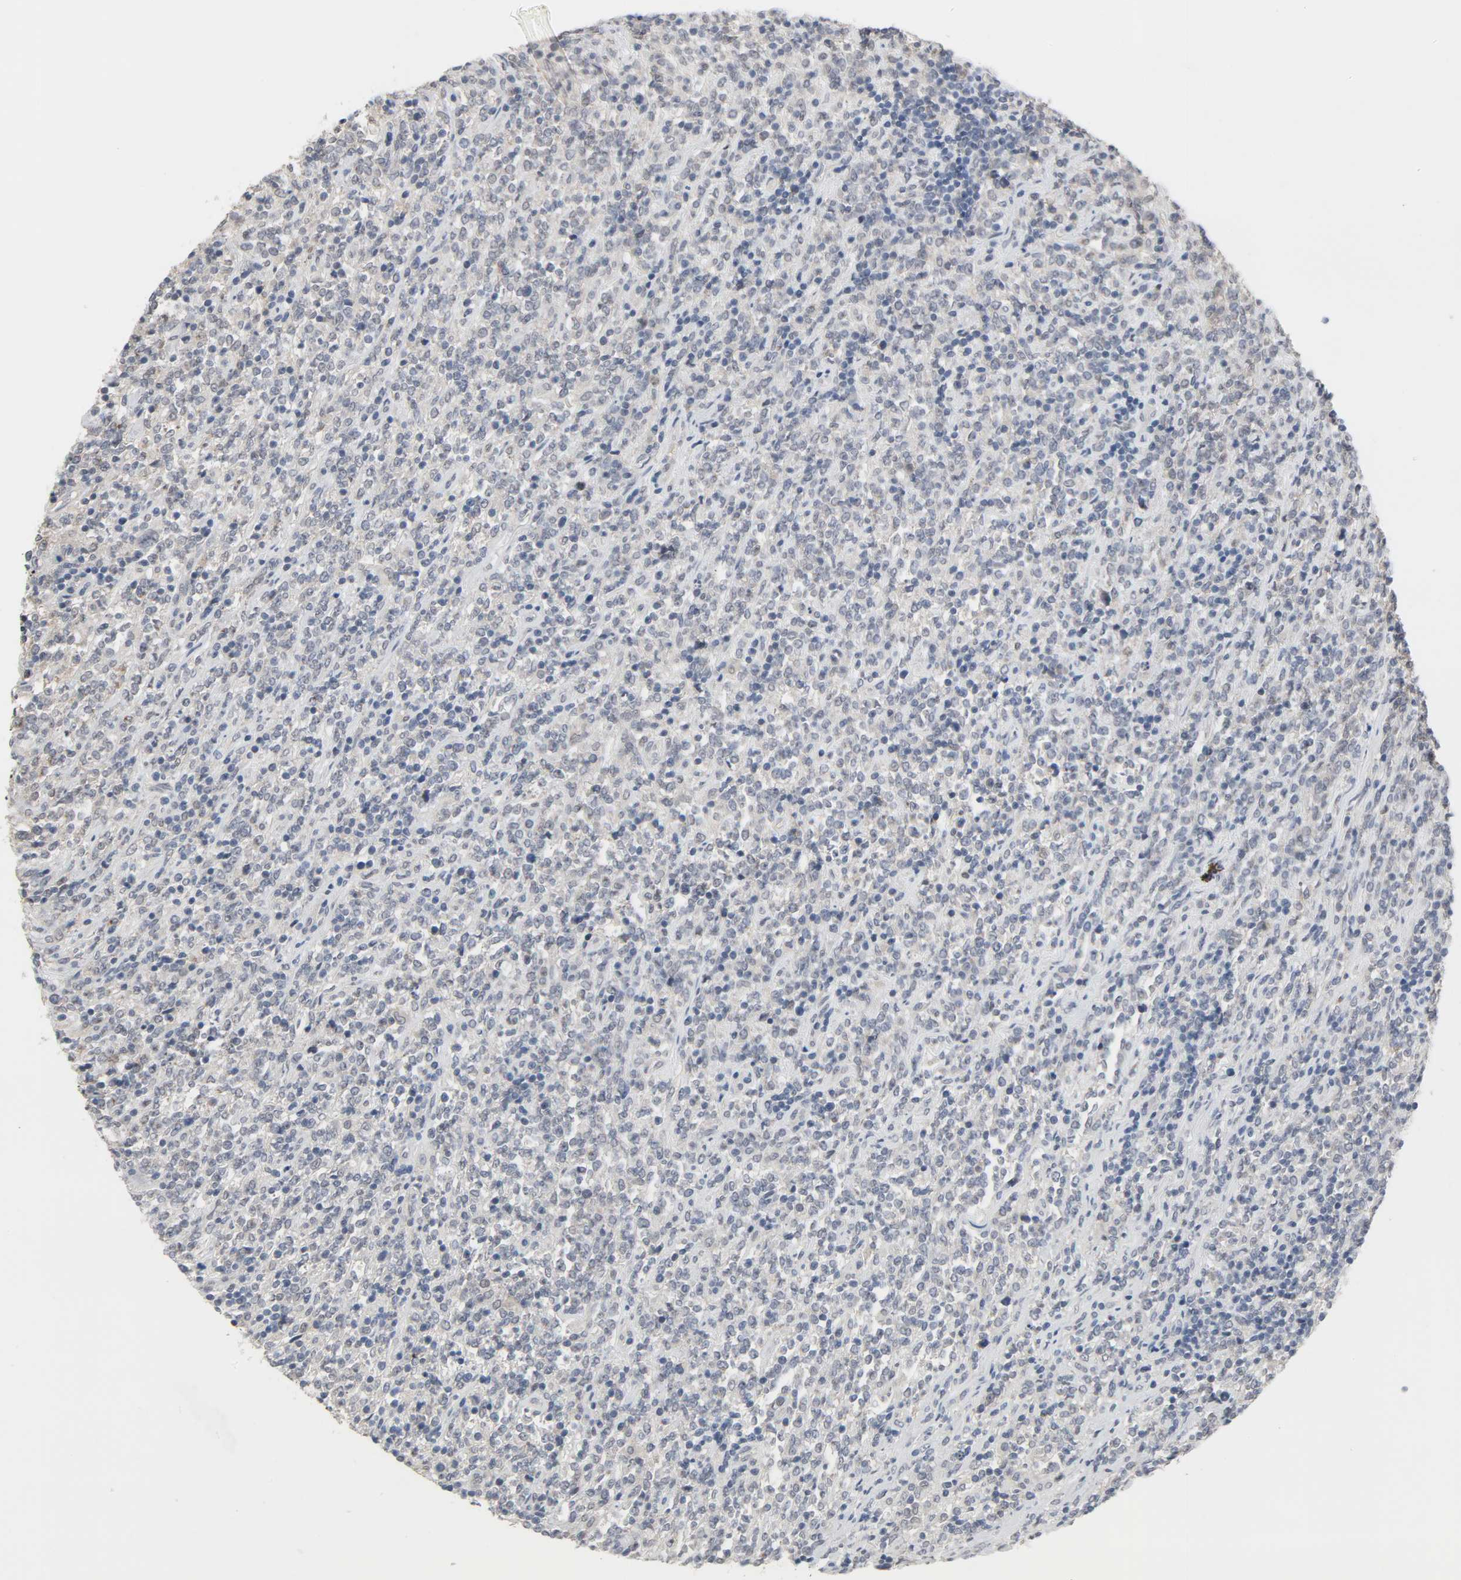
{"staining": {"intensity": "negative", "quantity": "none", "location": "none"}, "tissue": "lymphoma", "cell_type": "Tumor cells", "image_type": "cancer", "snomed": [{"axis": "morphology", "description": "Malignant lymphoma, non-Hodgkin's type, High grade"}, {"axis": "topography", "description": "Soft tissue"}], "caption": "A photomicrograph of human malignant lymphoma, non-Hodgkin's type (high-grade) is negative for staining in tumor cells.", "gene": "ACSS2", "patient": {"sex": "male", "age": 18}}